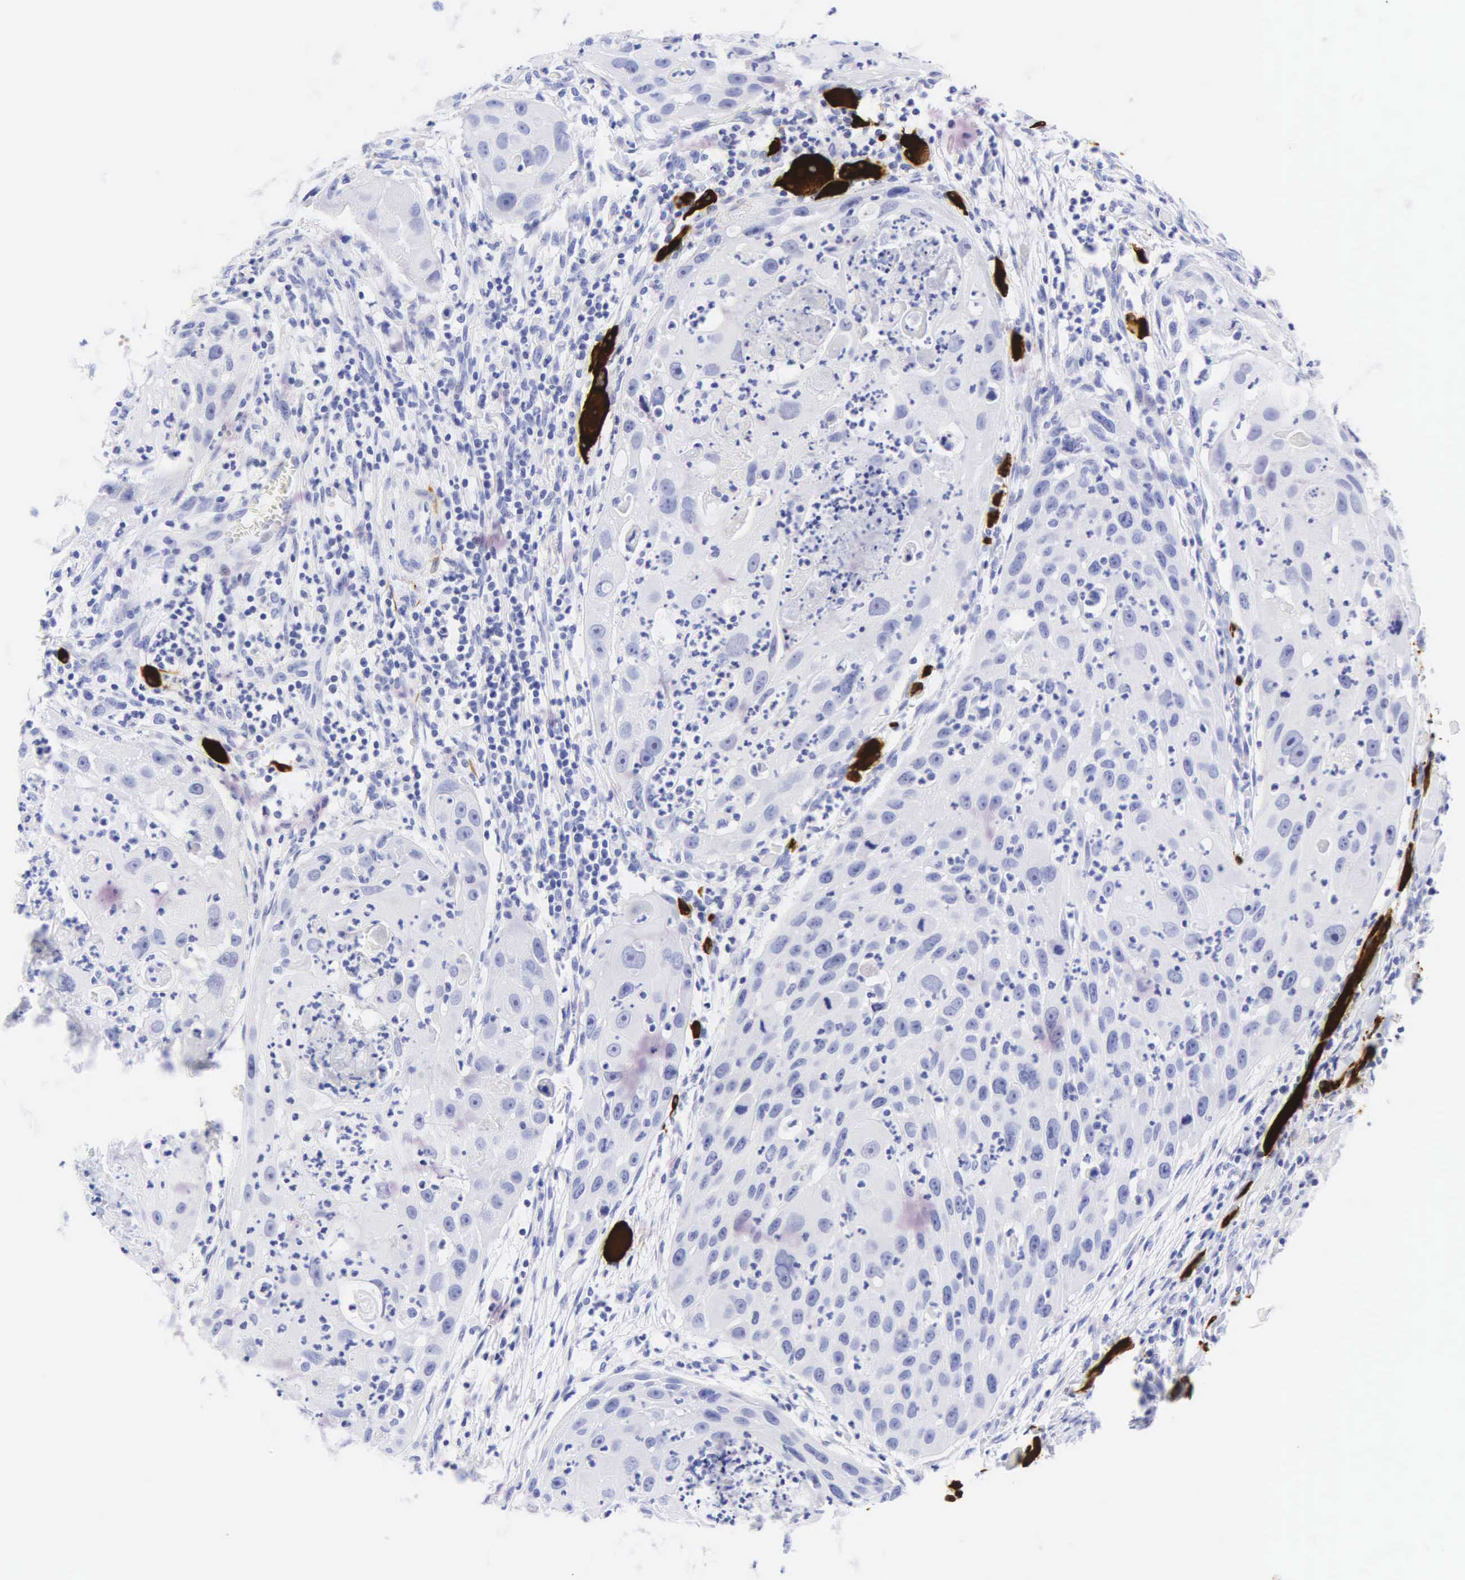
{"staining": {"intensity": "negative", "quantity": "none", "location": "none"}, "tissue": "head and neck cancer", "cell_type": "Tumor cells", "image_type": "cancer", "snomed": [{"axis": "morphology", "description": "Squamous cell carcinoma, NOS"}, {"axis": "topography", "description": "Head-Neck"}], "caption": "Tumor cells are negative for brown protein staining in head and neck squamous cell carcinoma.", "gene": "DES", "patient": {"sex": "male", "age": 64}}